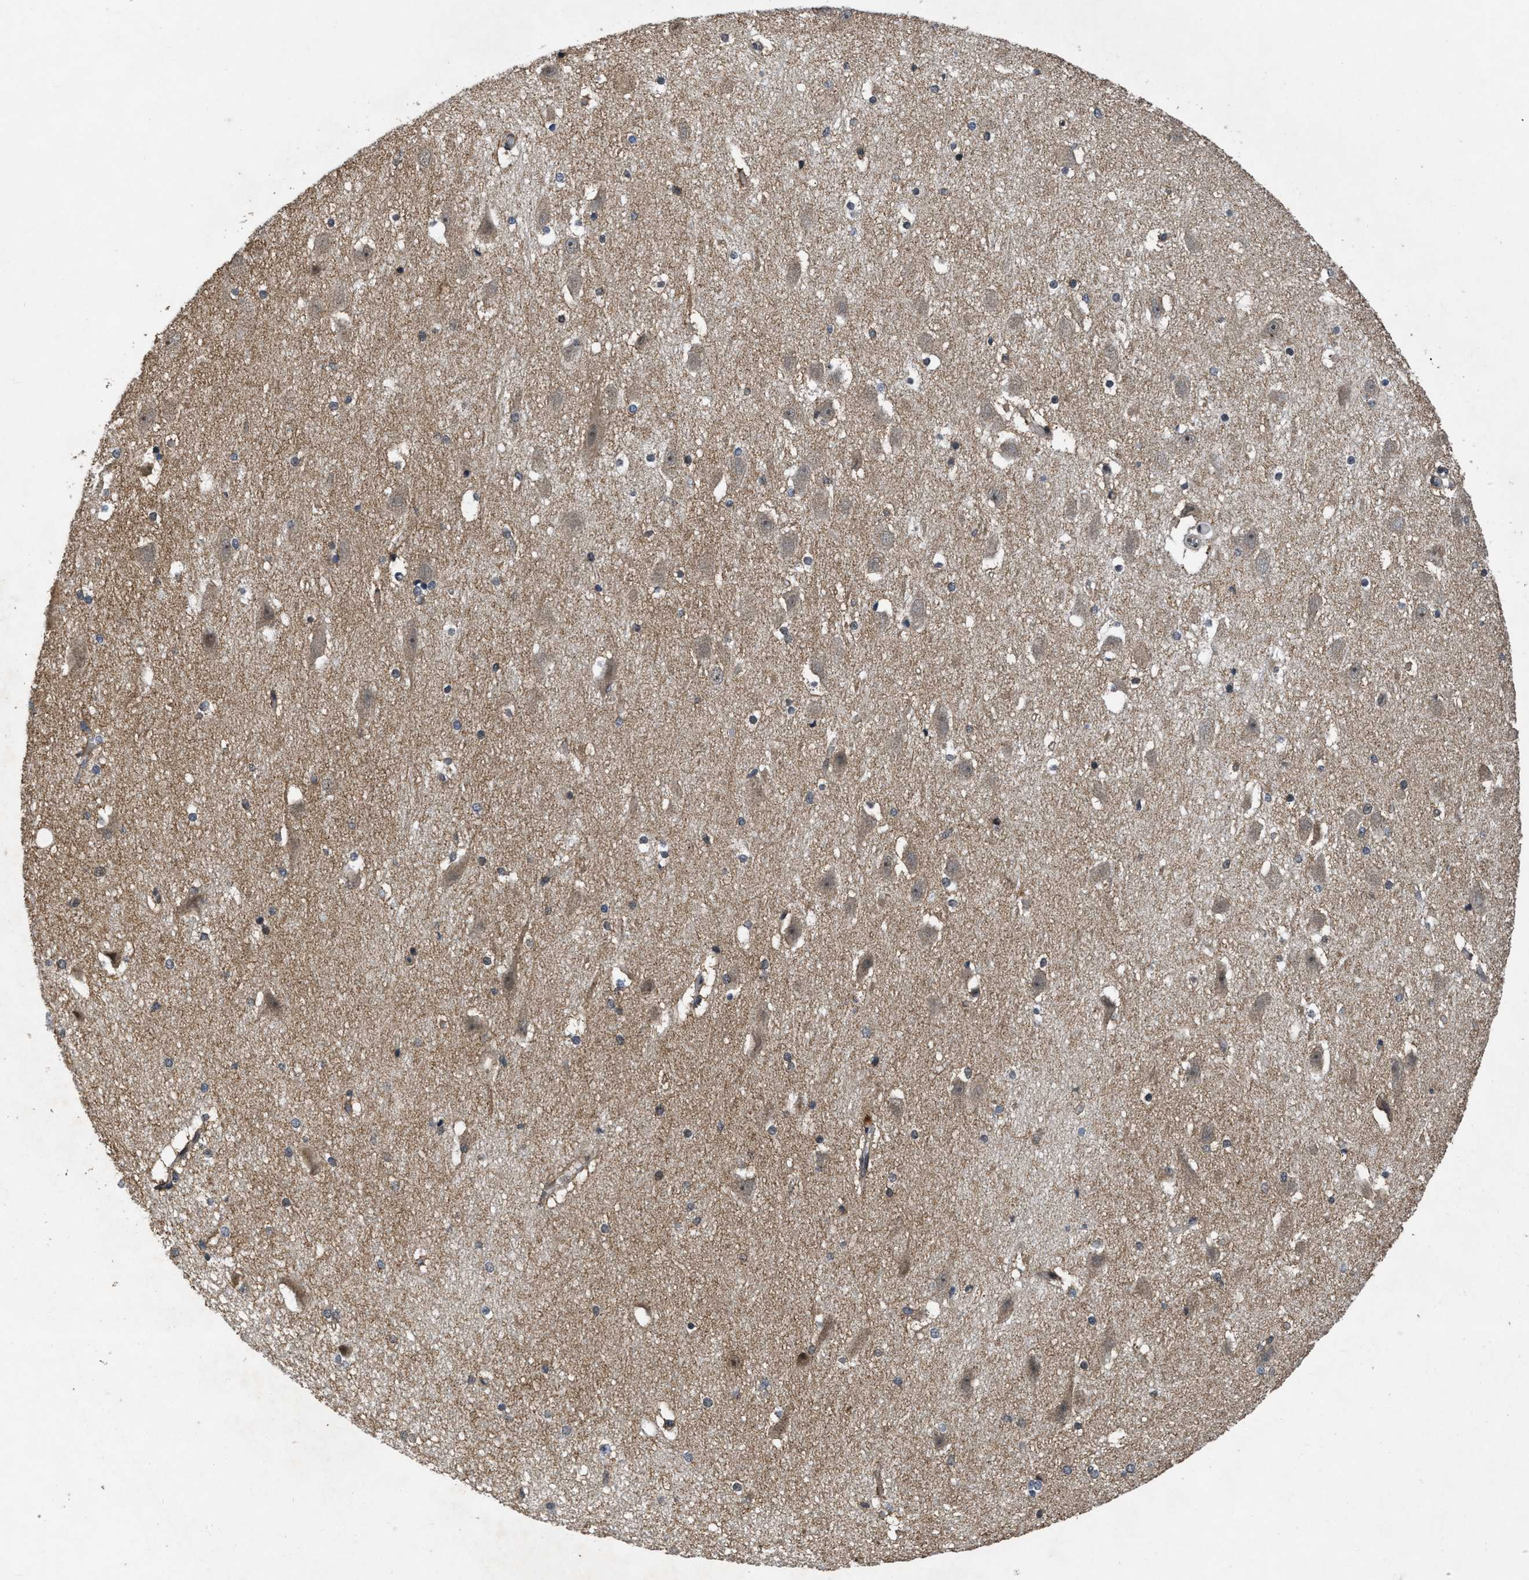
{"staining": {"intensity": "weak", "quantity": "25%-75%", "location": "cytoplasmic/membranous"}, "tissue": "hippocampus", "cell_type": "Glial cells", "image_type": "normal", "snomed": [{"axis": "morphology", "description": "Normal tissue, NOS"}, {"axis": "topography", "description": "Hippocampus"}], "caption": "Weak cytoplasmic/membranous staining for a protein is appreciated in about 25%-75% of glial cells of benign hippocampus using immunohistochemistry (IHC).", "gene": "ZNHIT1", "patient": {"sex": "female", "age": 19}}